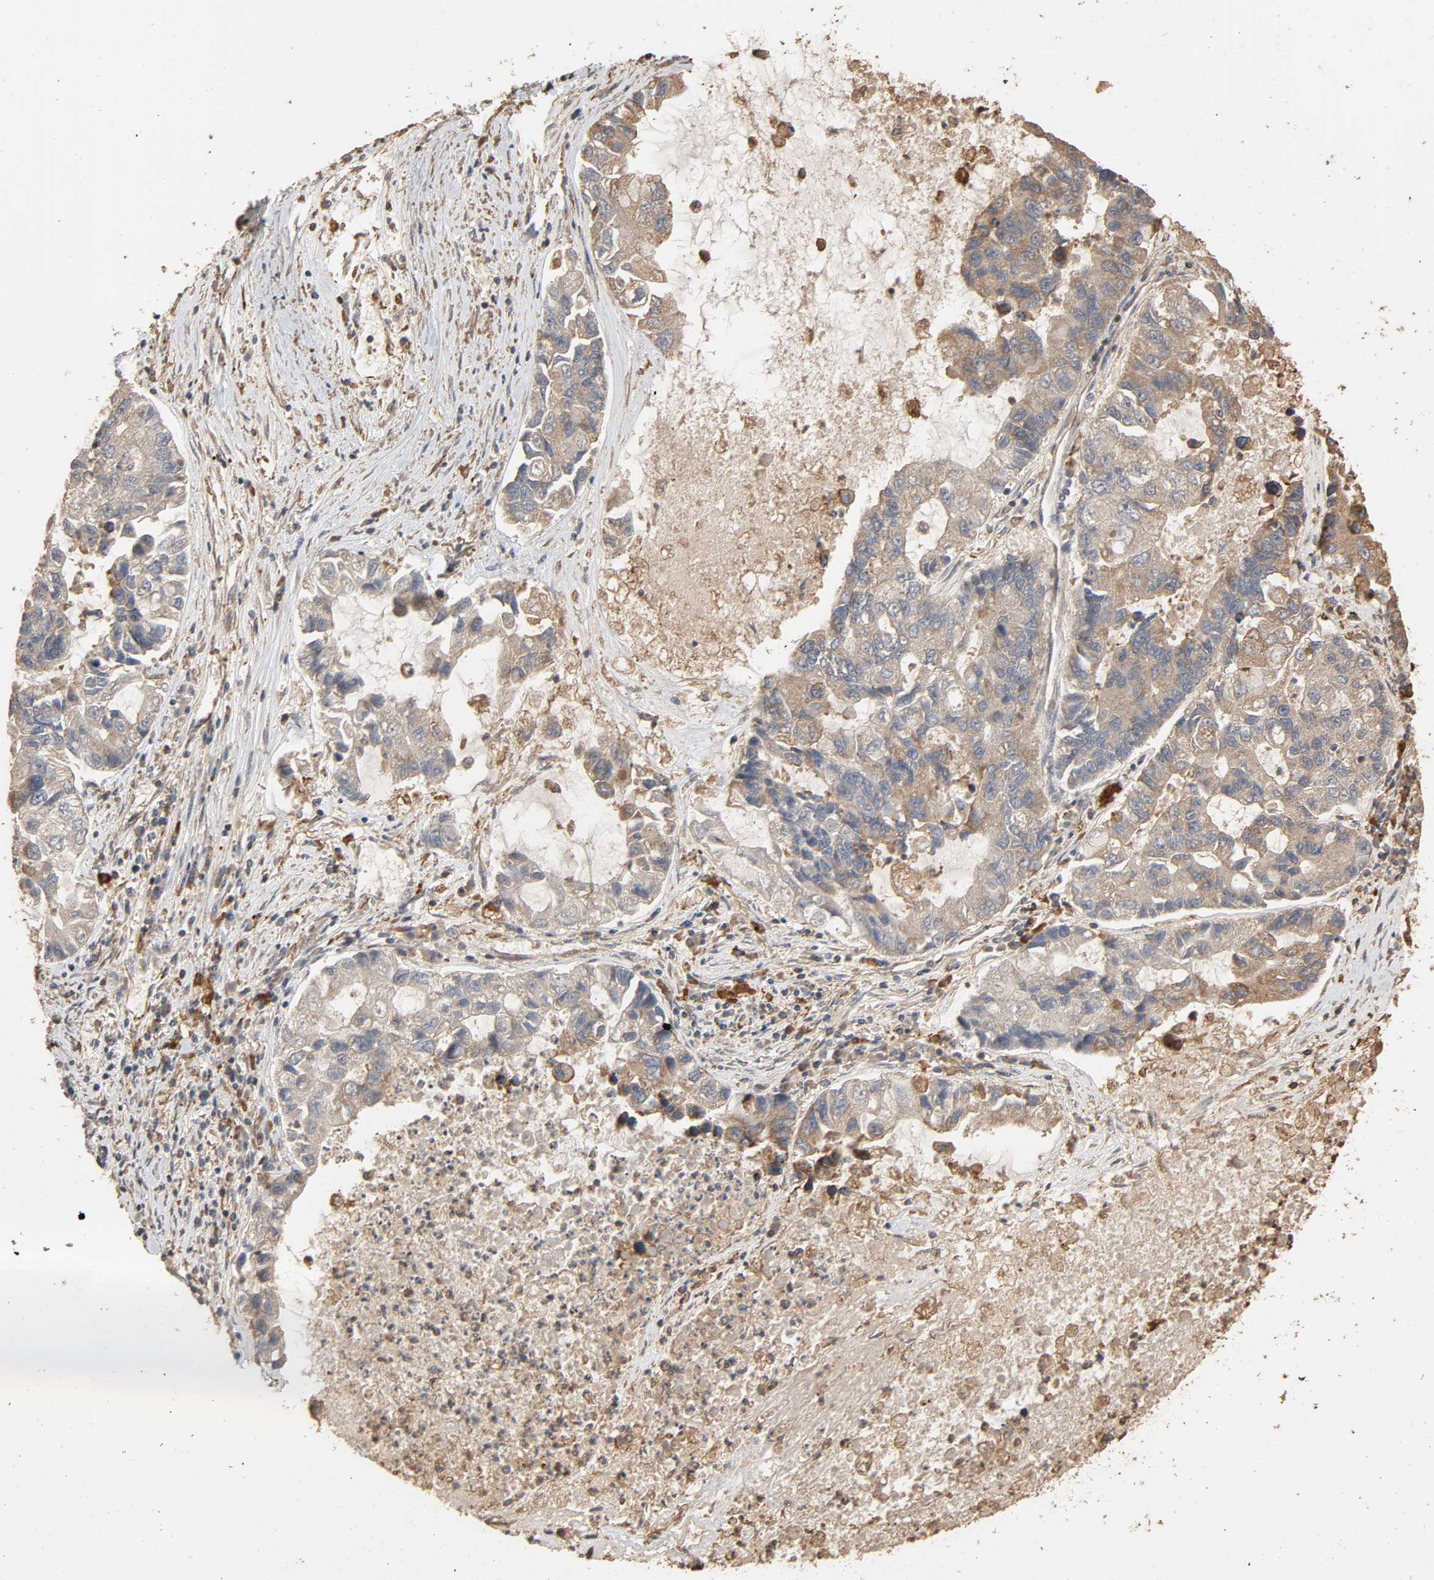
{"staining": {"intensity": "moderate", "quantity": "25%-75%", "location": "cytoplasmic/membranous"}, "tissue": "lung cancer", "cell_type": "Tumor cells", "image_type": "cancer", "snomed": [{"axis": "morphology", "description": "Adenocarcinoma, NOS"}, {"axis": "topography", "description": "Lung"}], "caption": "The photomicrograph demonstrates immunohistochemical staining of lung cancer (adenocarcinoma). There is moderate cytoplasmic/membranous positivity is present in approximately 25%-75% of tumor cells.", "gene": "RPS6KA6", "patient": {"sex": "female", "age": 51}}